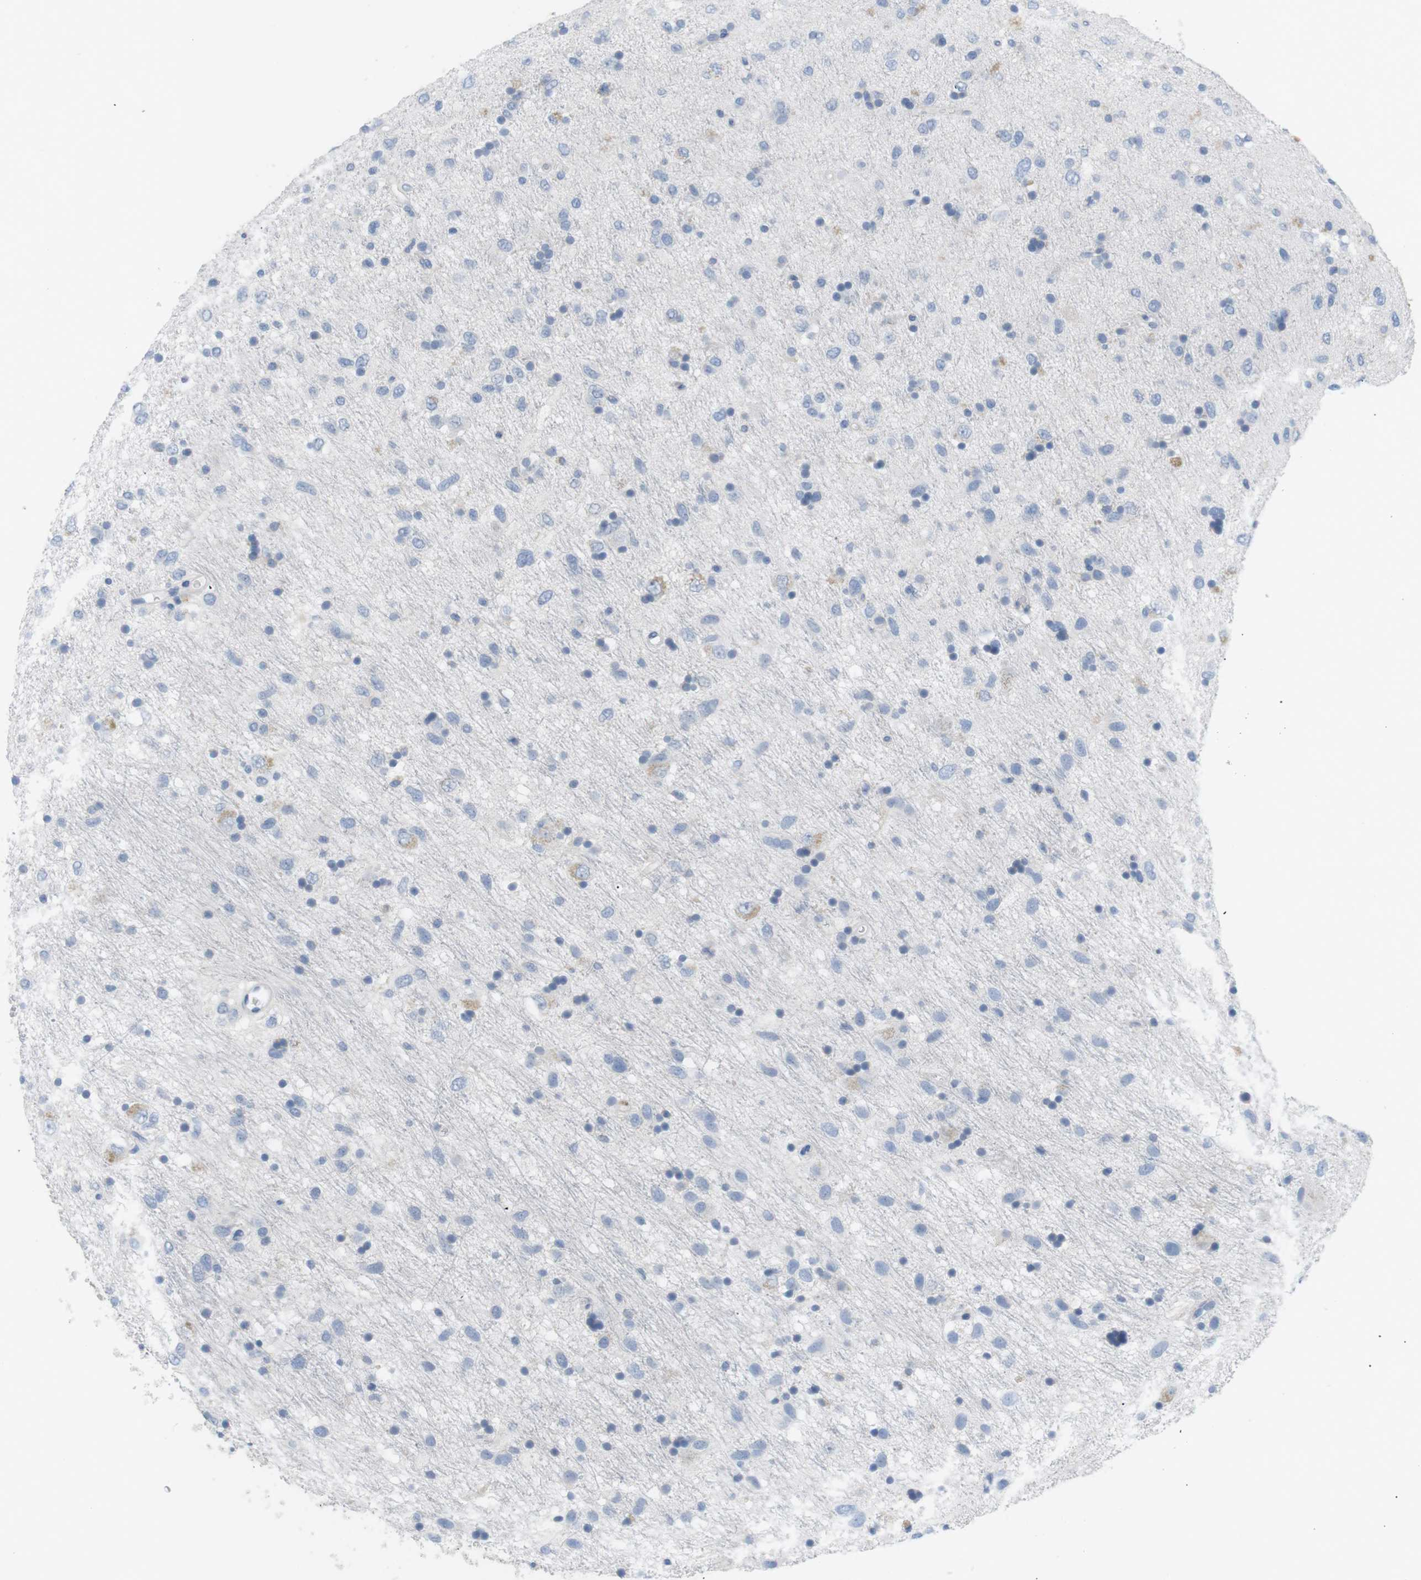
{"staining": {"intensity": "negative", "quantity": "none", "location": "none"}, "tissue": "glioma", "cell_type": "Tumor cells", "image_type": "cancer", "snomed": [{"axis": "morphology", "description": "Glioma, malignant, Low grade"}, {"axis": "topography", "description": "Brain"}], "caption": "Tumor cells are negative for protein expression in human malignant glioma (low-grade).", "gene": "HBG2", "patient": {"sex": "male", "age": 77}}